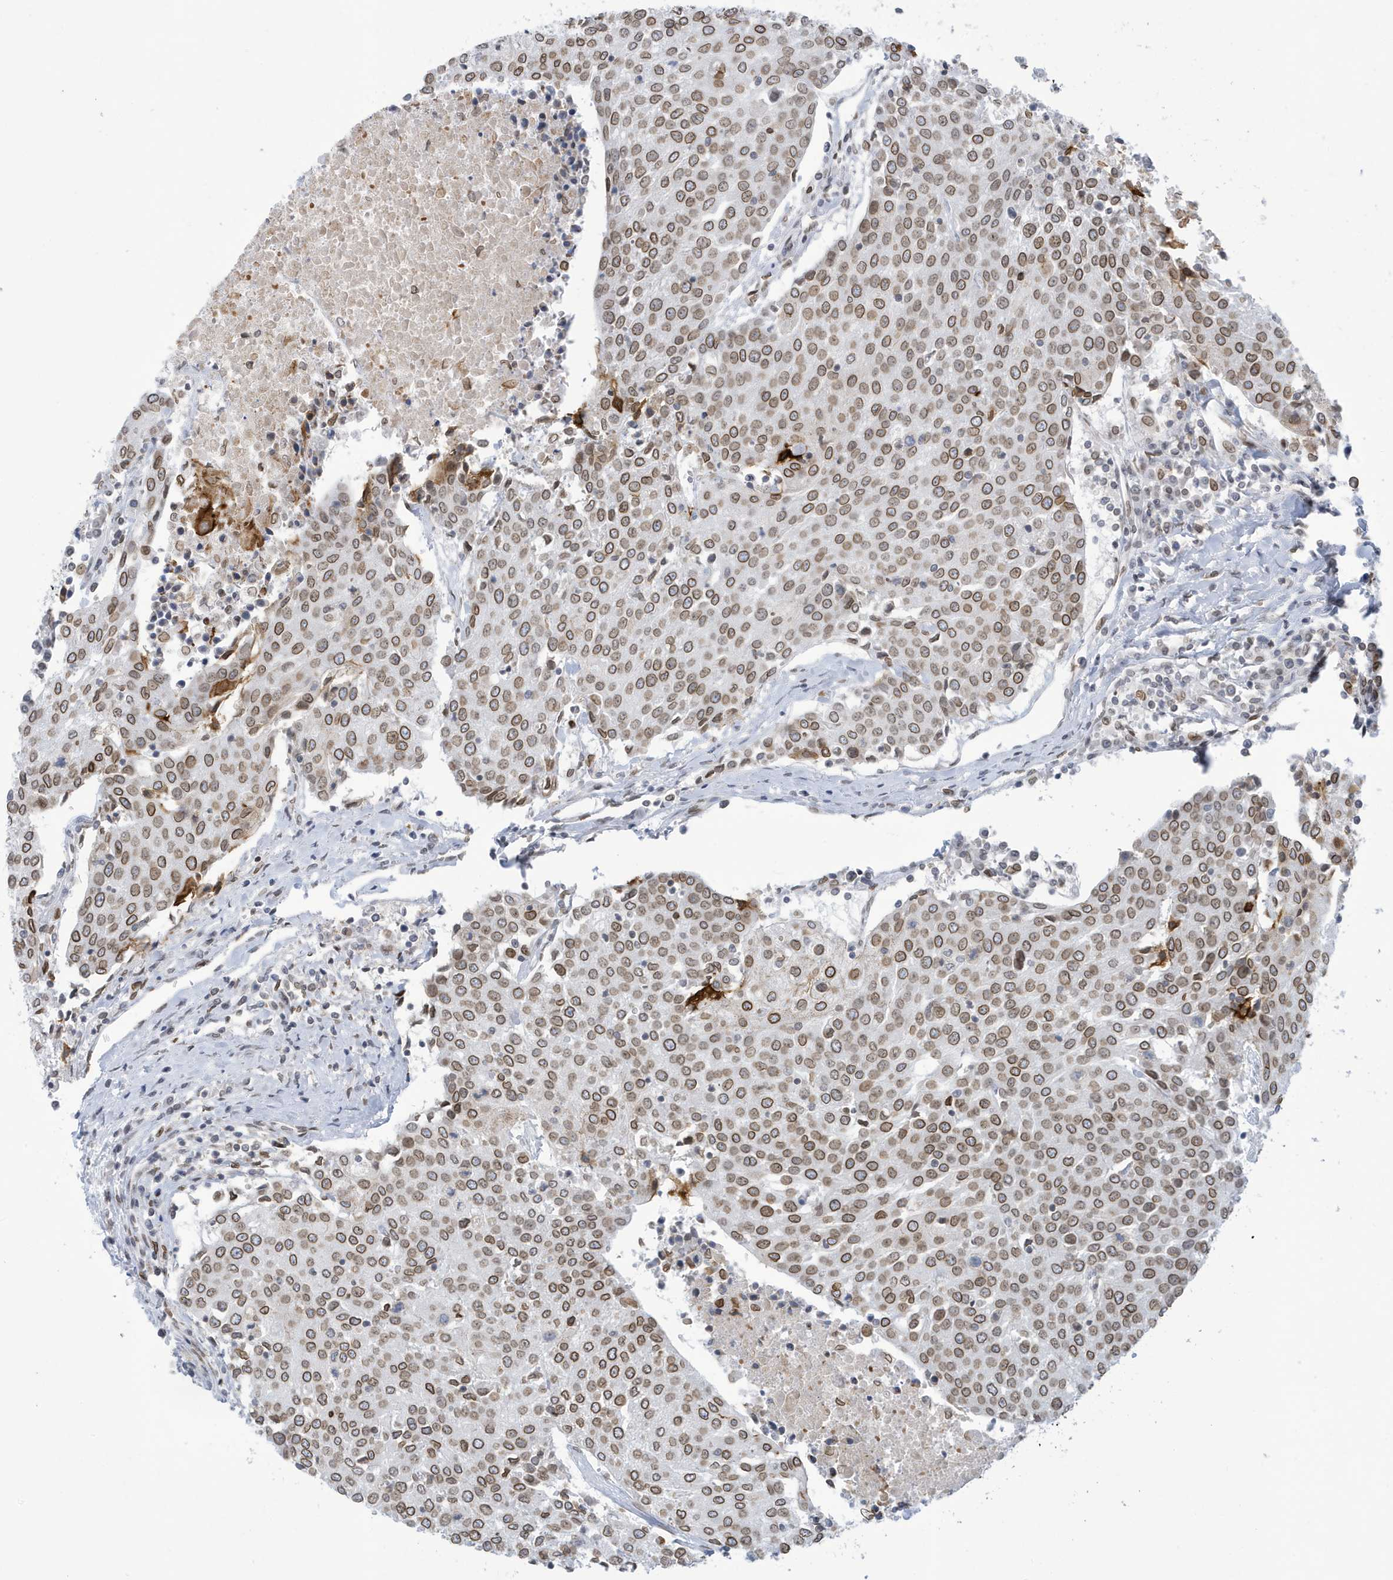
{"staining": {"intensity": "moderate", "quantity": ">75%", "location": "cytoplasmic/membranous,nuclear"}, "tissue": "urothelial cancer", "cell_type": "Tumor cells", "image_type": "cancer", "snomed": [{"axis": "morphology", "description": "Urothelial carcinoma, High grade"}, {"axis": "topography", "description": "Urinary bladder"}], "caption": "A brown stain labels moderate cytoplasmic/membranous and nuclear positivity of a protein in human high-grade urothelial carcinoma tumor cells.", "gene": "PCYT1A", "patient": {"sex": "female", "age": 85}}